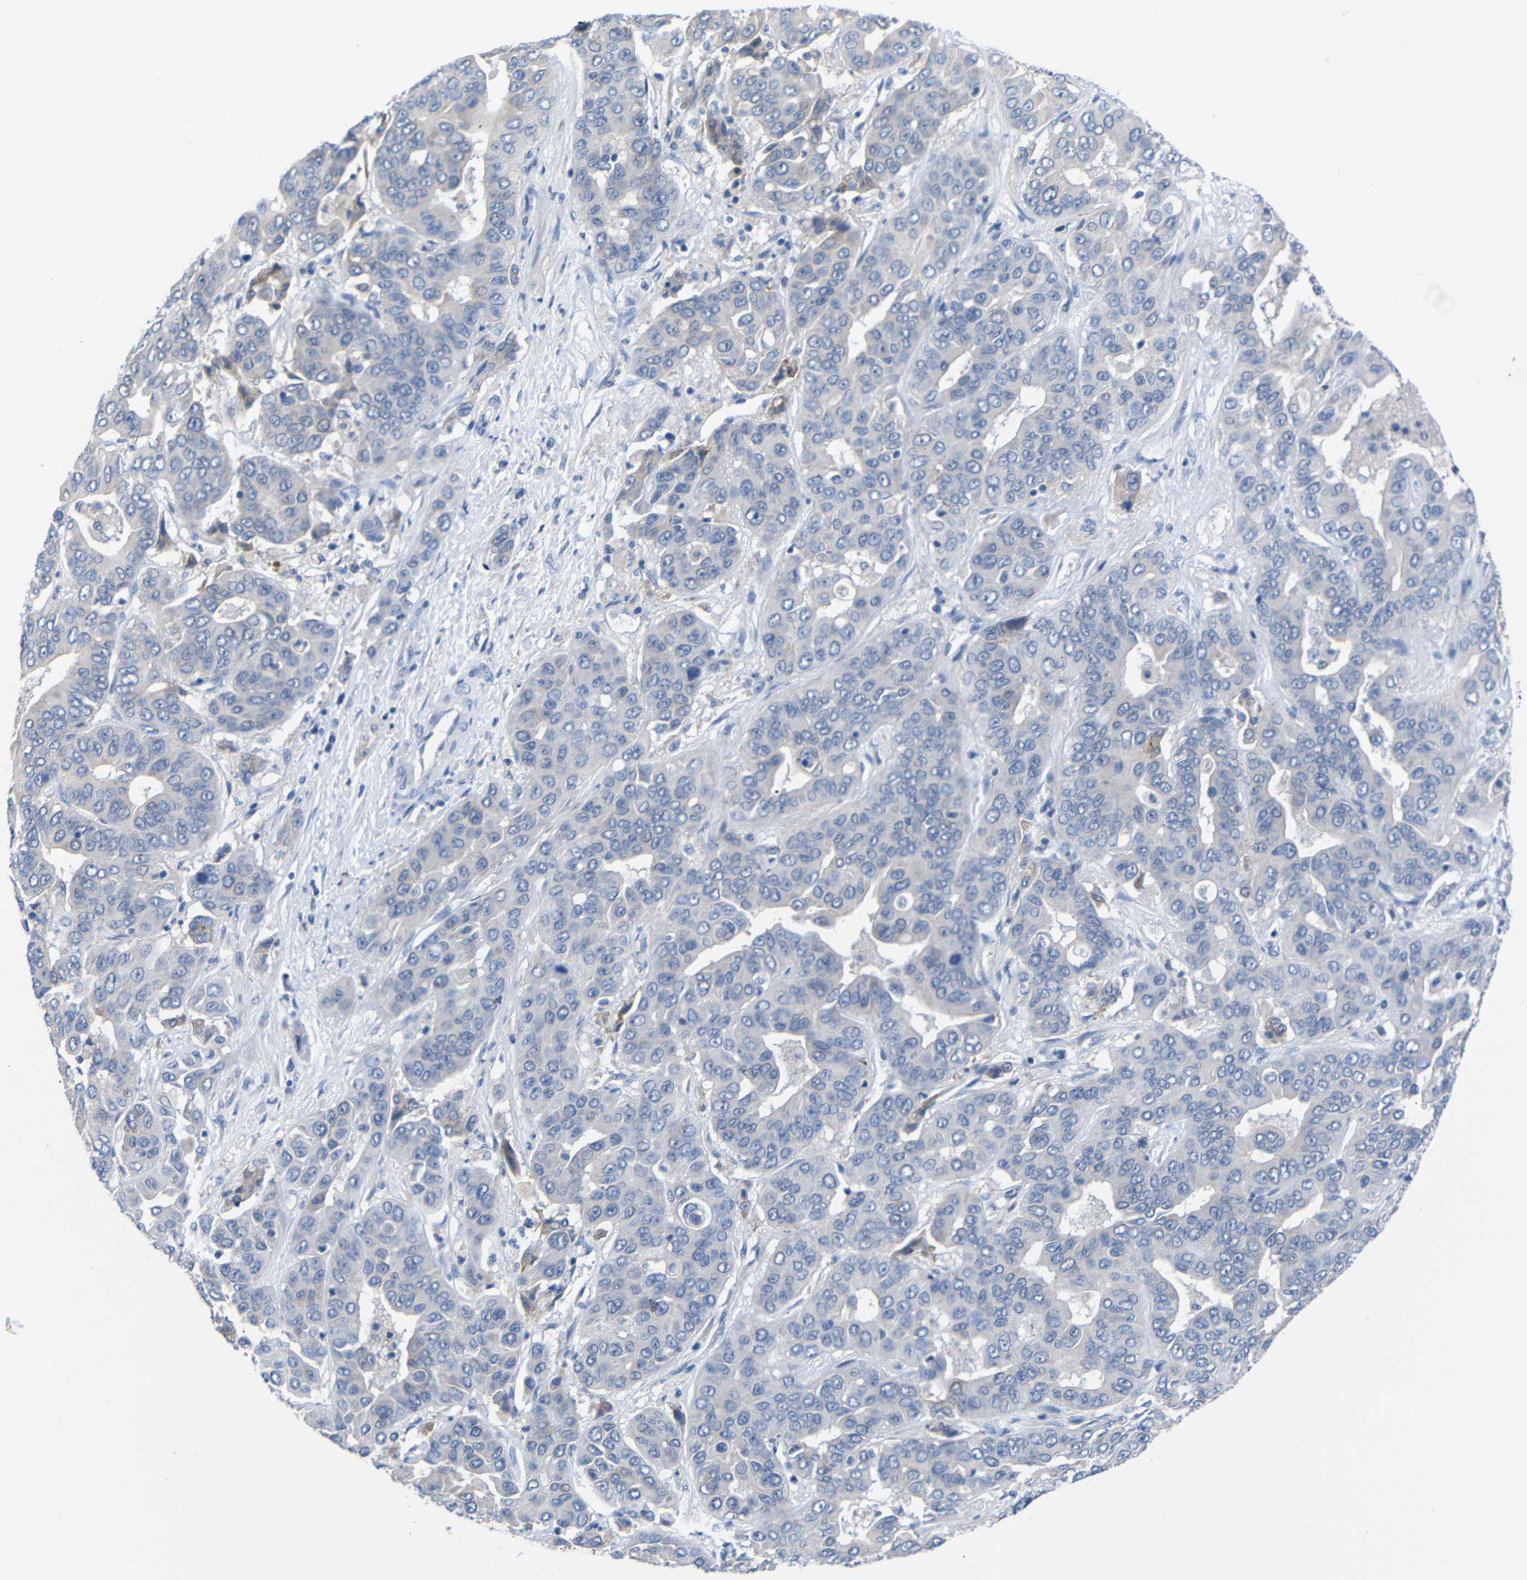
{"staining": {"intensity": "negative", "quantity": "none", "location": "none"}, "tissue": "liver cancer", "cell_type": "Tumor cells", "image_type": "cancer", "snomed": [{"axis": "morphology", "description": "Cholangiocarcinoma"}, {"axis": "topography", "description": "Liver"}], "caption": "IHC photomicrograph of neoplastic tissue: human liver cholangiocarcinoma stained with DAB reveals no significant protein staining in tumor cells.", "gene": "CMTM1", "patient": {"sex": "female", "age": 52}}